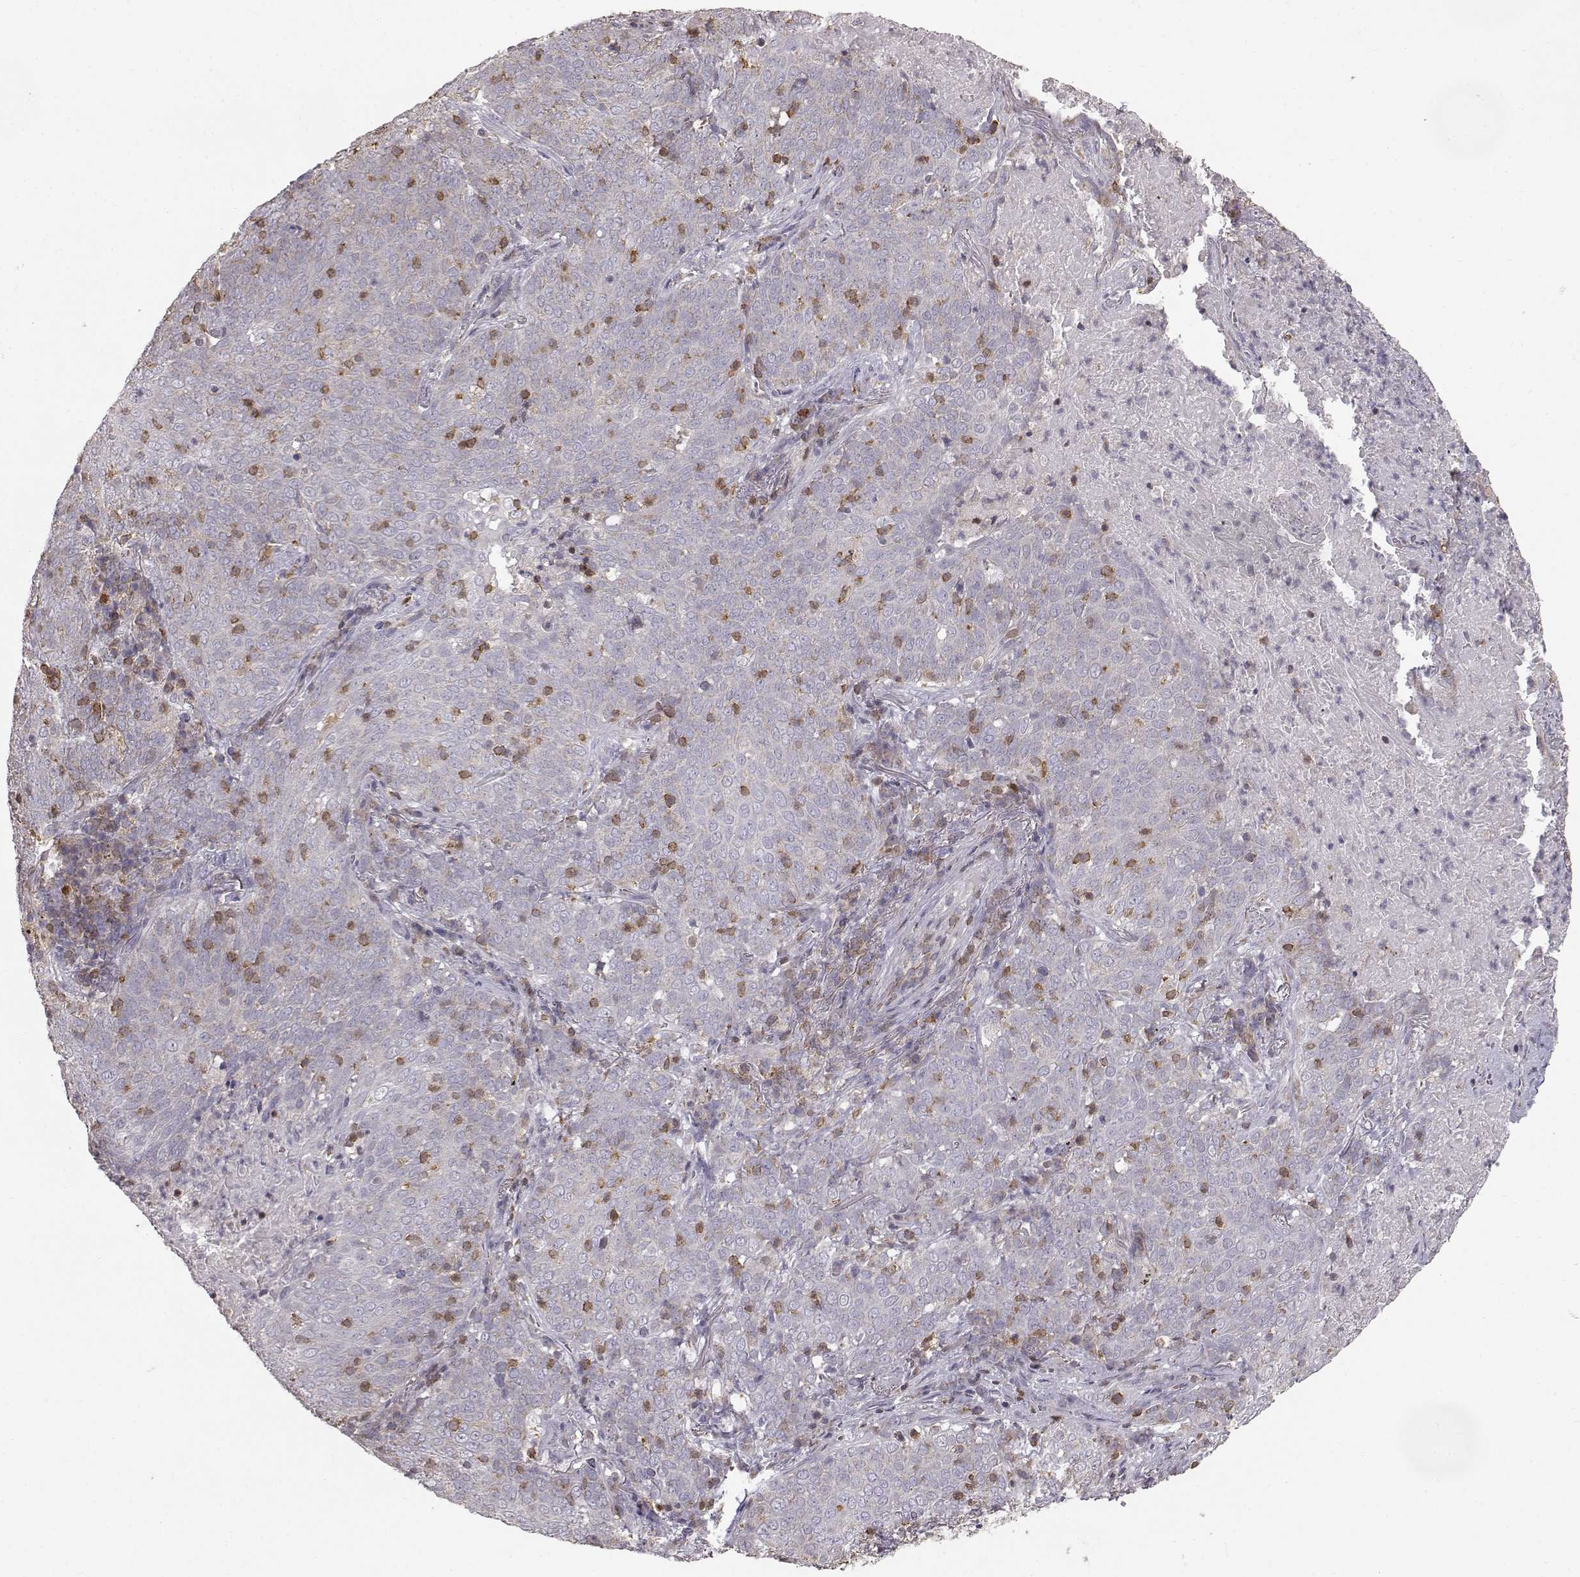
{"staining": {"intensity": "negative", "quantity": "none", "location": "none"}, "tissue": "lung cancer", "cell_type": "Tumor cells", "image_type": "cancer", "snomed": [{"axis": "morphology", "description": "Squamous cell carcinoma, NOS"}, {"axis": "topography", "description": "Lung"}], "caption": "Squamous cell carcinoma (lung) was stained to show a protein in brown. There is no significant expression in tumor cells.", "gene": "GRAP2", "patient": {"sex": "male", "age": 82}}